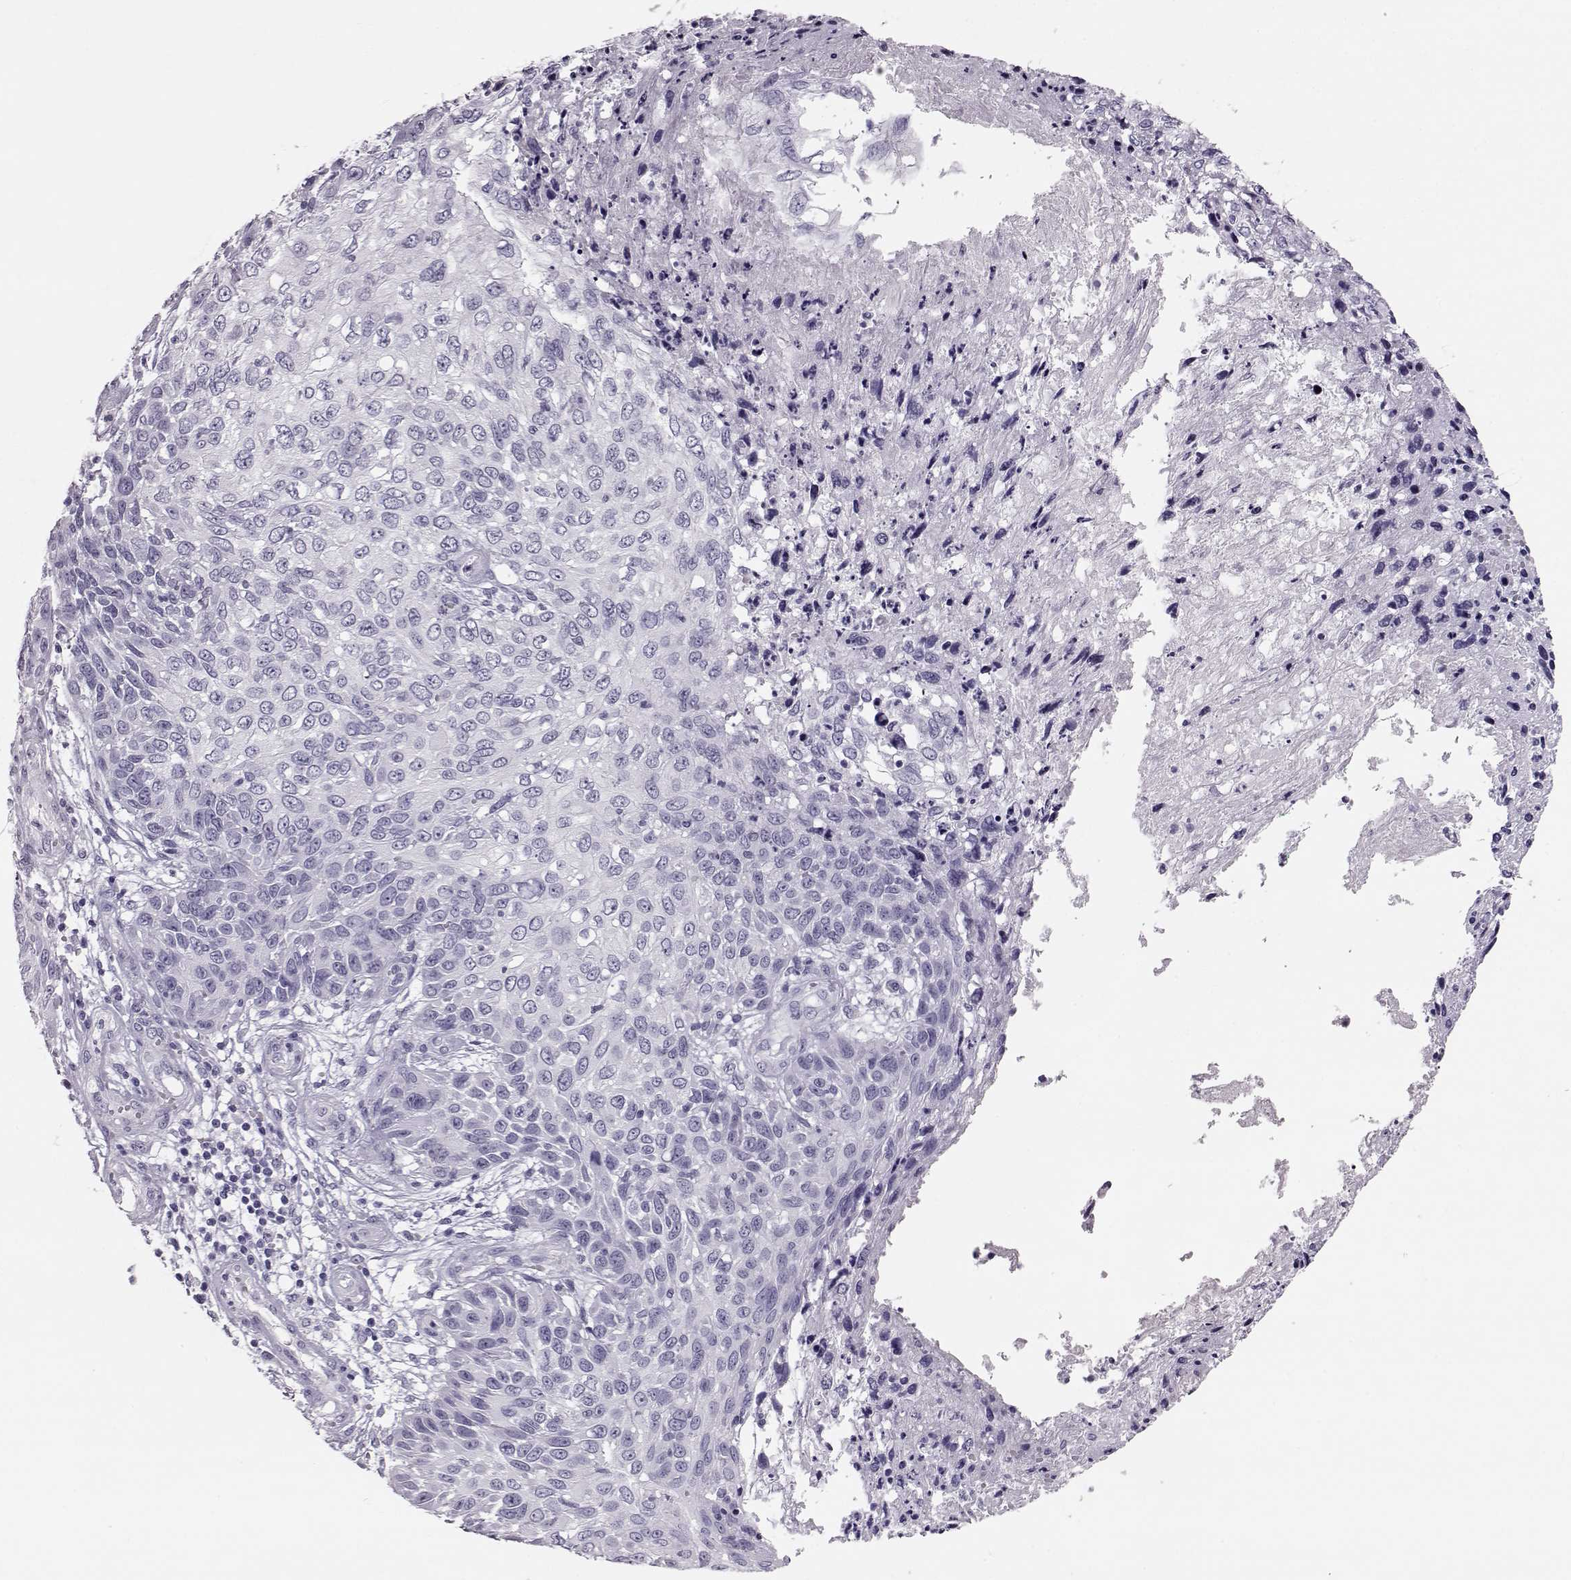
{"staining": {"intensity": "negative", "quantity": "none", "location": "none"}, "tissue": "skin cancer", "cell_type": "Tumor cells", "image_type": "cancer", "snomed": [{"axis": "morphology", "description": "Squamous cell carcinoma, NOS"}, {"axis": "topography", "description": "Skin"}], "caption": "This photomicrograph is of skin cancer stained with IHC to label a protein in brown with the nuclei are counter-stained blue. There is no staining in tumor cells. The staining is performed using DAB (3,3'-diaminobenzidine) brown chromogen with nuclei counter-stained in using hematoxylin.", "gene": "BFSP2", "patient": {"sex": "male", "age": 92}}